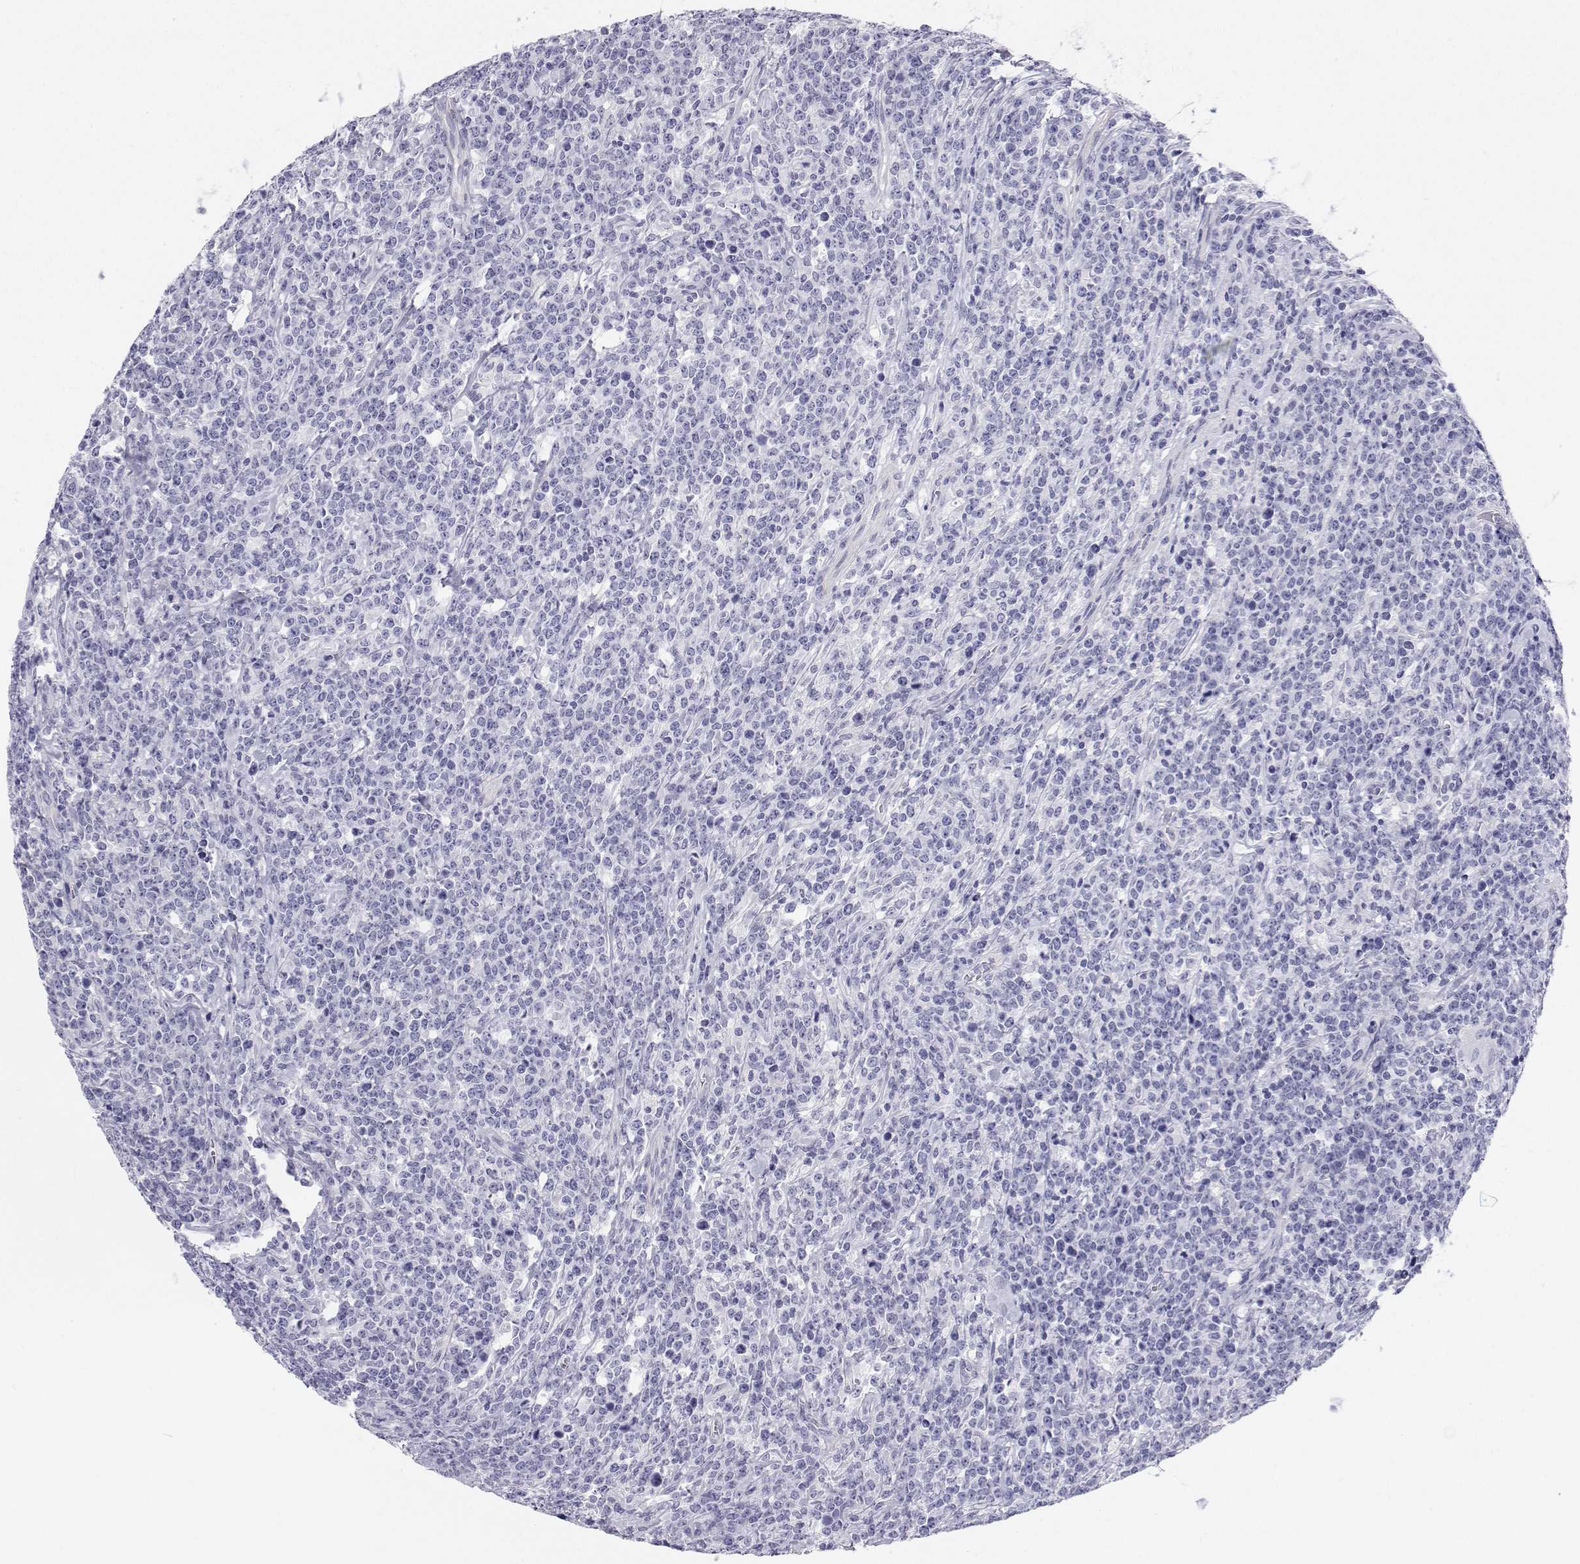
{"staining": {"intensity": "negative", "quantity": "none", "location": "none"}, "tissue": "lymphoma", "cell_type": "Tumor cells", "image_type": "cancer", "snomed": [{"axis": "morphology", "description": "Malignant lymphoma, non-Hodgkin's type, High grade"}, {"axis": "topography", "description": "Small intestine"}], "caption": "An IHC micrograph of lymphoma is shown. There is no staining in tumor cells of lymphoma.", "gene": "BHMT", "patient": {"sex": "female", "age": 56}}